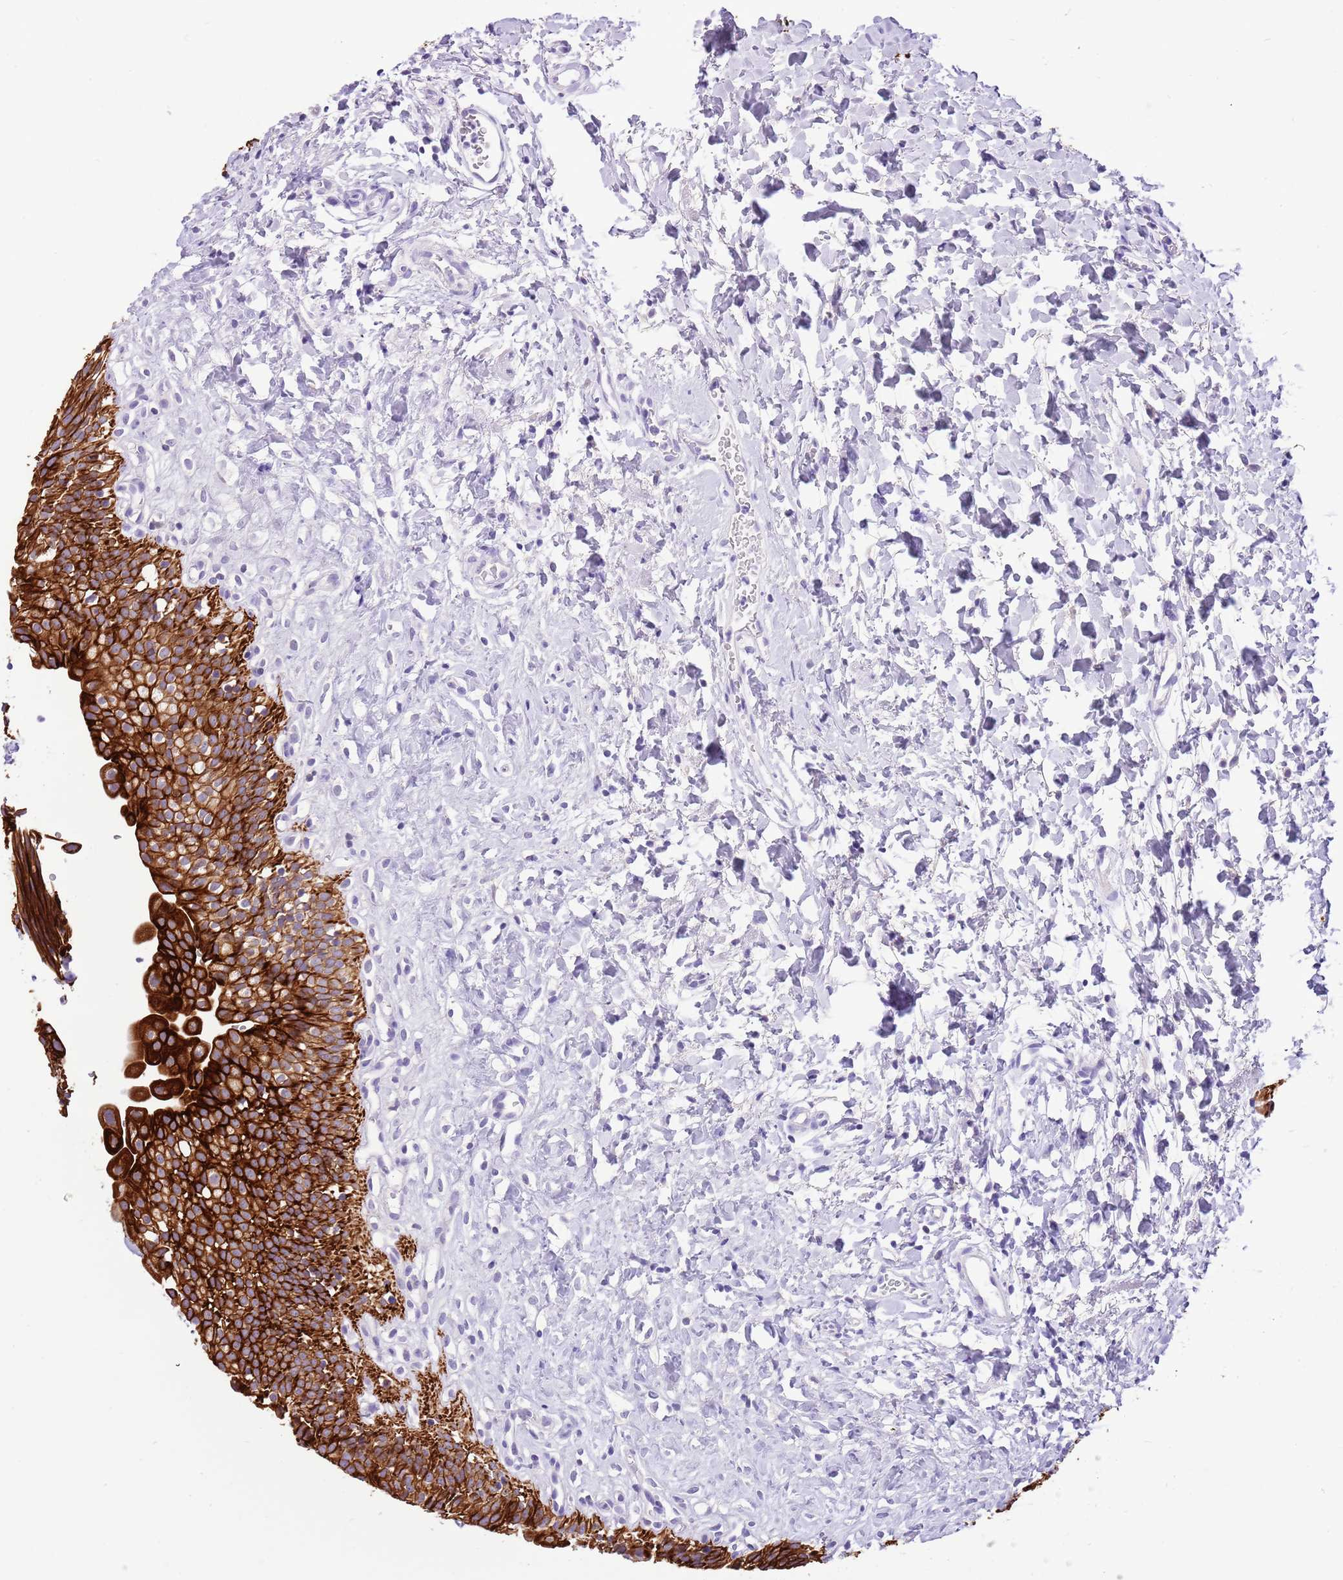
{"staining": {"intensity": "strong", "quantity": ">75%", "location": "cytoplasmic/membranous"}, "tissue": "urinary bladder", "cell_type": "Urothelial cells", "image_type": "normal", "snomed": [{"axis": "morphology", "description": "Normal tissue, NOS"}, {"axis": "topography", "description": "Urinary bladder"}], "caption": "Protein expression by immunohistochemistry (IHC) reveals strong cytoplasmic/membranous staining in approximately >75% of urothelial cells in unremarkable urinary bladder.", "gene": "R3HDM4", "patient": {"sex": "male", "age": 51}}